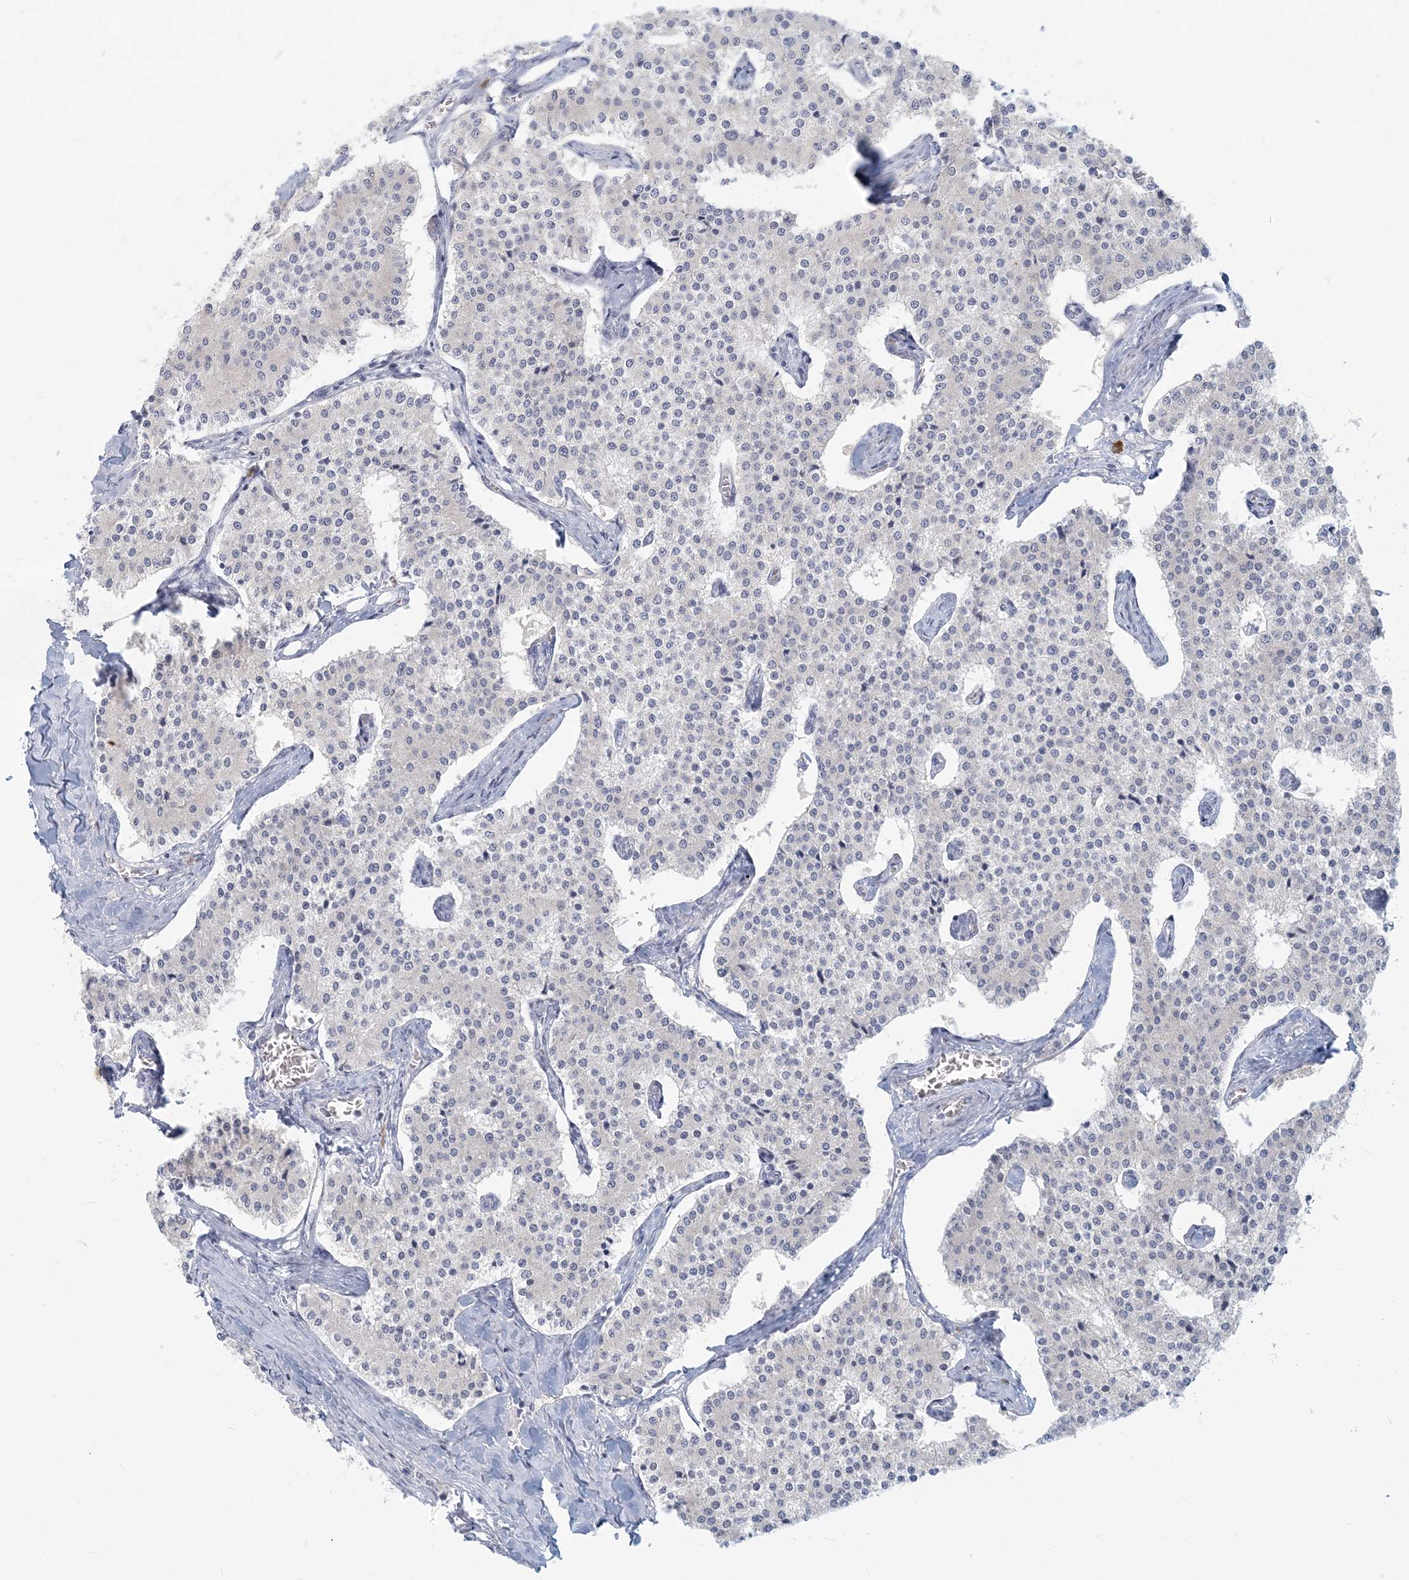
{"staining": {"intensity": "negative", "quantity": "none", "location": "none"}, "tissue": "carcinoid", "cell_type": "Tumor cells", "image_type": "cancer", "snomed": [{"axis": "morphology", "description": "Carcinoid, malignant, NOS"}, {"axis": "topography", "description": "Colon"}], "caption": "The image exhibits no staining of tumor cells in malignant carcinoid.", "gene": "GMPPA", "patient": {"sex": "female", "age": 52}}